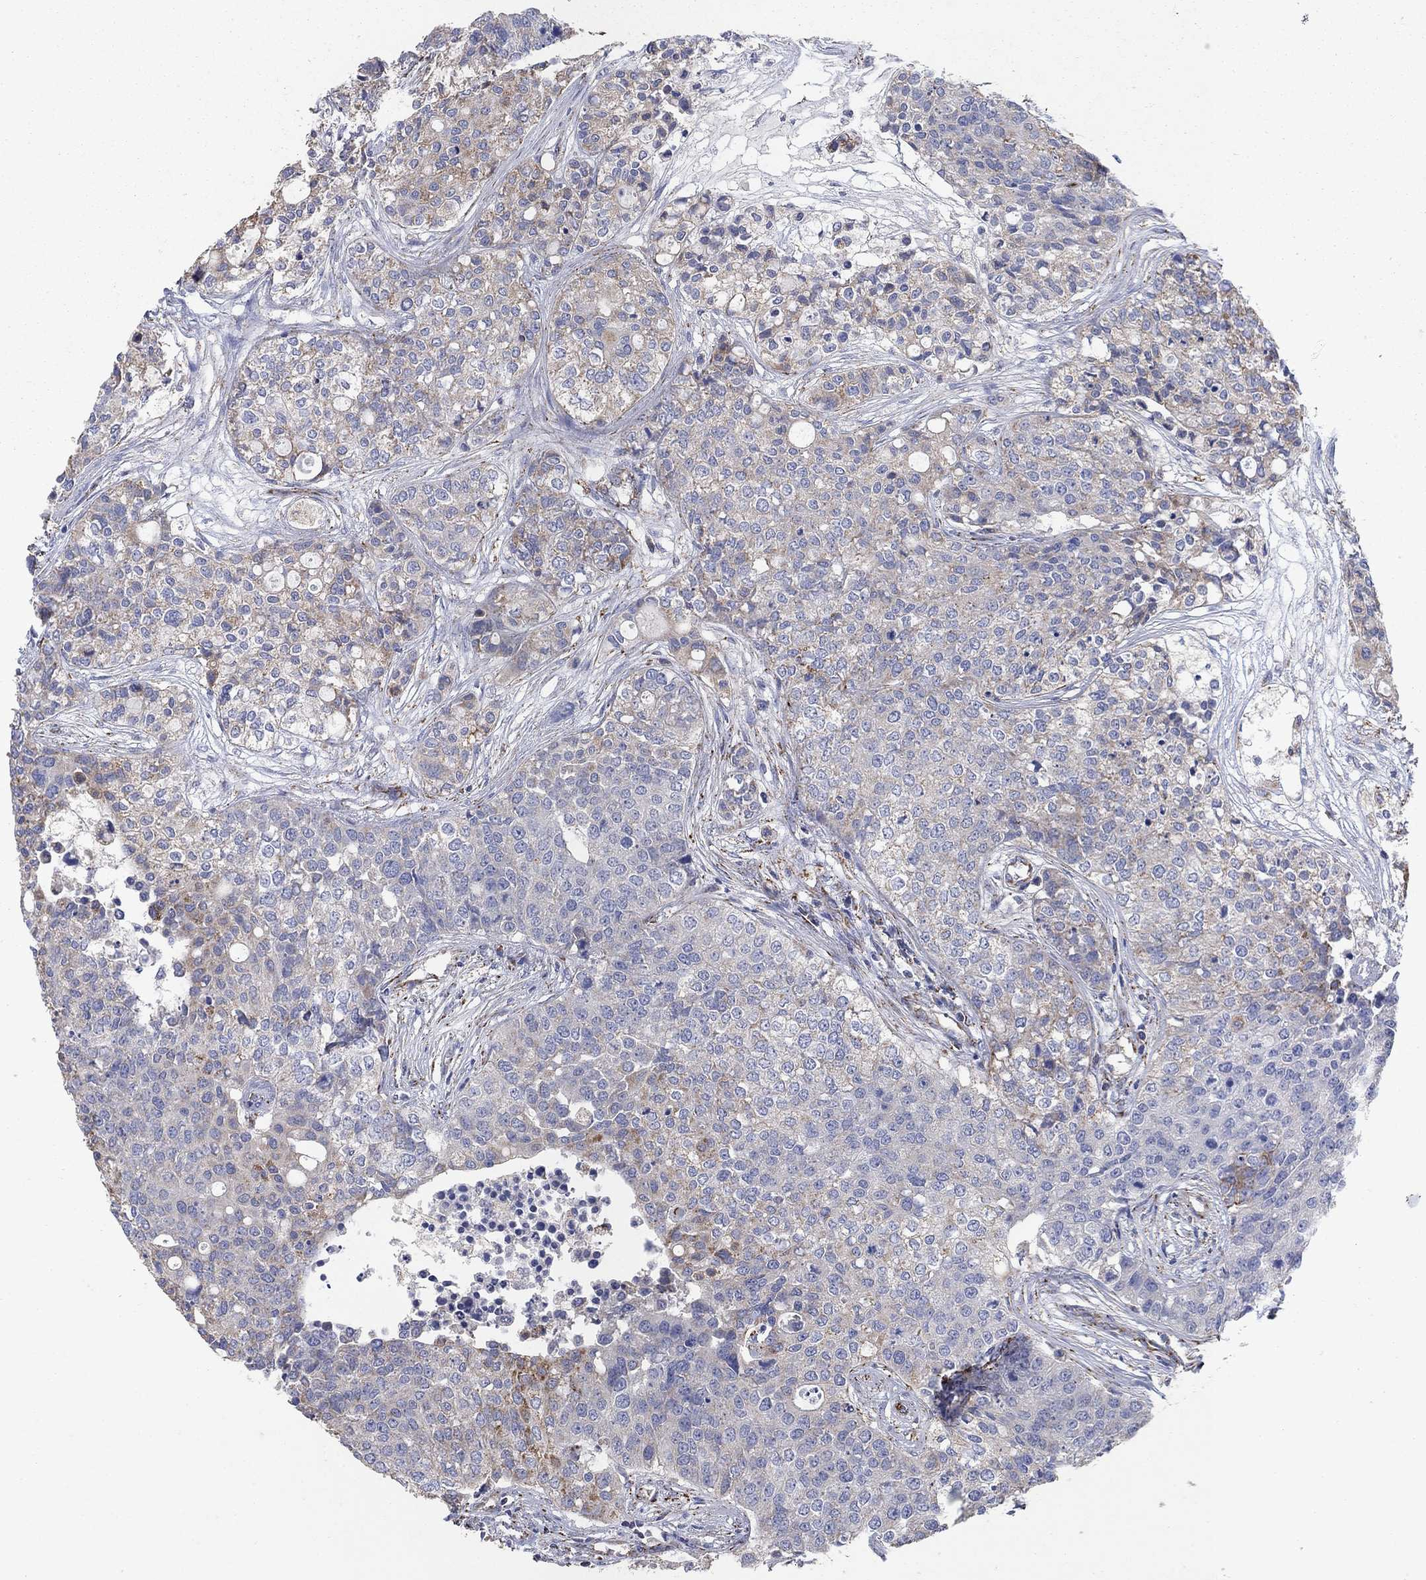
{"staining": {"intensity": "weak", "quantity": "25%-75%", "location": "cytoplasmic/membranous"}, "tissue": "carcinoid", "cell_type": "Tumor cells", "image_type": "cancer", "snomed": [{"axis": "morphology", "description": "Carcinoid, malignant, NOS"}, {"axis": "topography", "description": "Colon"}], "caption": "Weak cytoplasmic/membranous staining is present in approximately 25%-75% of tumor cells in carcinoid. Ihc stains the protein of interest in brown and the nuclei are stained blue.", "gene": "PNPLA2", "patient": {"sex": "male", "age": 81}}